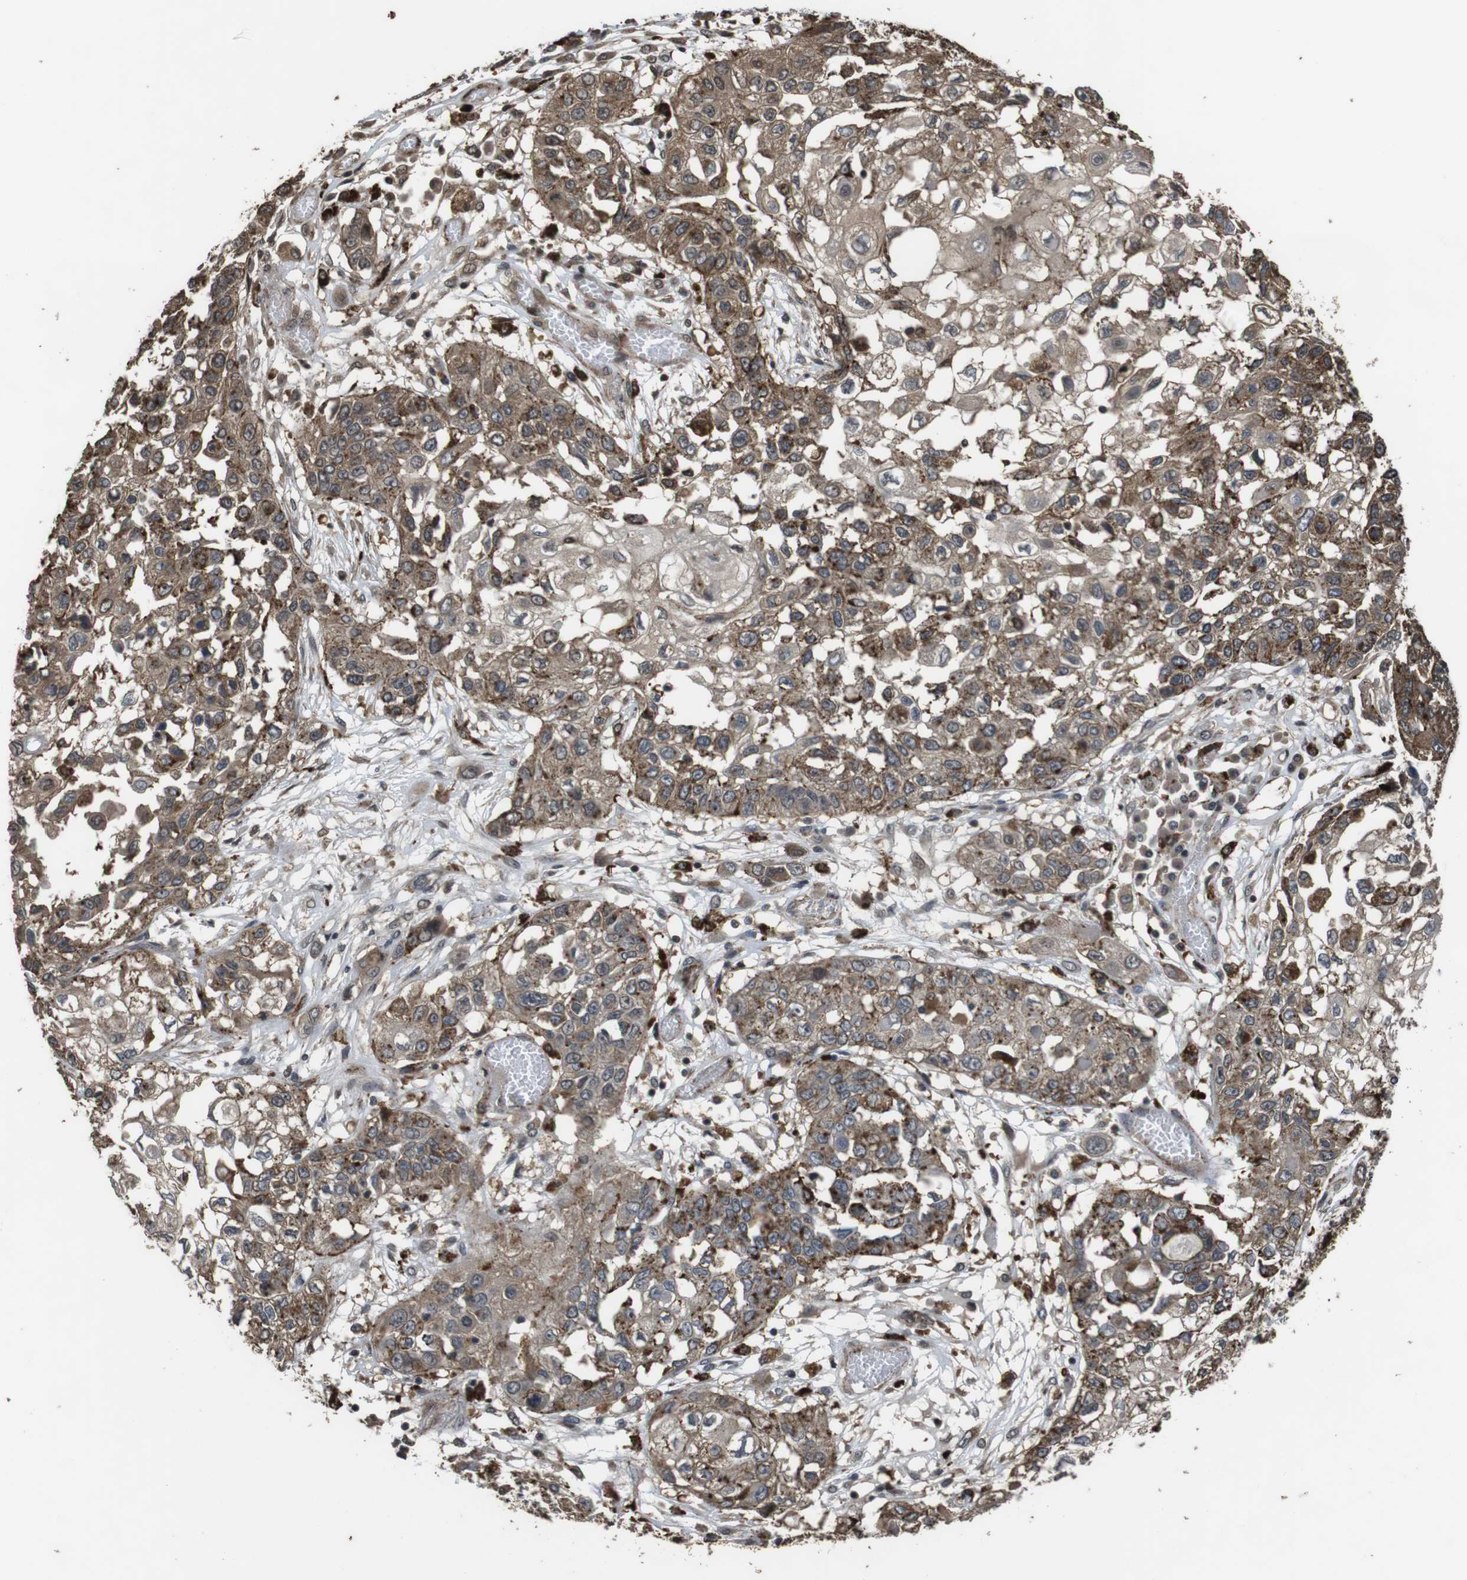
{"staining": {"intensity": "moderate", "quantity": ">75%", "location": "cytoplasmic/membranous,nuclear"}, "tissue": "lung cancer", "cell_type": "Tumor cells", "image_type": "cancer", "snomed": [{"axis": "morphology", "description": "Squamous cell carcinoma, NOS"}, {"axis": "topography", "description": "Lung"}], "caption": "Approximately >75% of tumor cells in squamous cell carcinoma (lung) demonstrate moderate cytoplasmic/membranous and nuclear protein positivity as visualized by brown immunohistochemical staining.", "gene": "FZD10", "patient": {"sex": "male", "age": 71}}